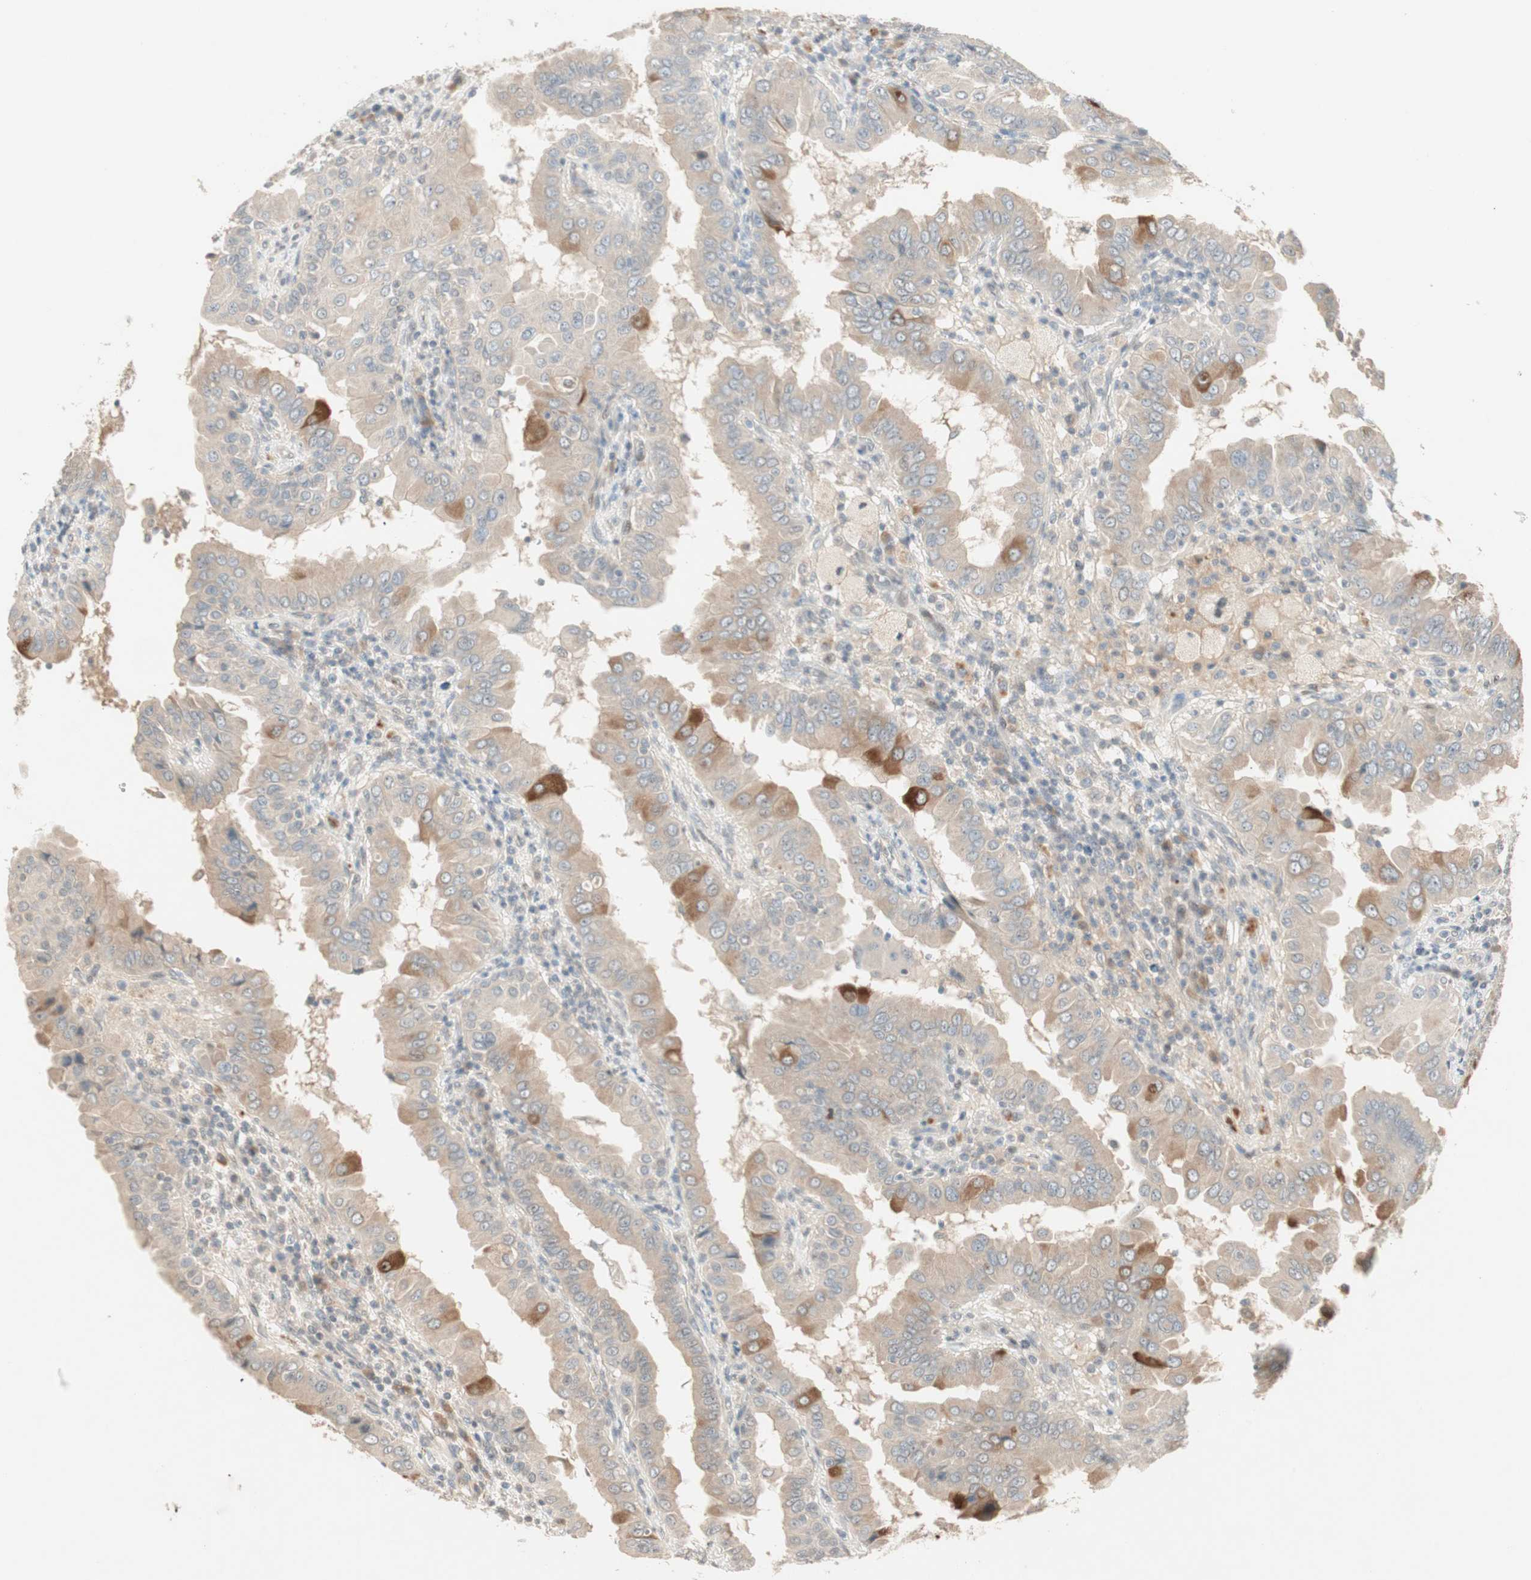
{"staining": {"intensity": "moderate", "quantity": "<25%", "location": "cytoplasmic/membranous"}, "tissue": "thyroid cancer", "cell_type": "Tumor cells", "image_type": "cancer", "snomed": [{"axis": "morphology", "description": "Papillary adenocarcinoma, NOS"}, {"axis": "topography", "description": "Thyroid gland"}], "caption": "Immunohistochemistry (IHC) of thyroid cancer (papillary adenocarcinoma) reveals low levels of moderate cytoplasmic/membranous positivity in approximately <25% of tumor cells.", "gene": "ACSL5", "patient": {"sex": "male", "age": 33}}